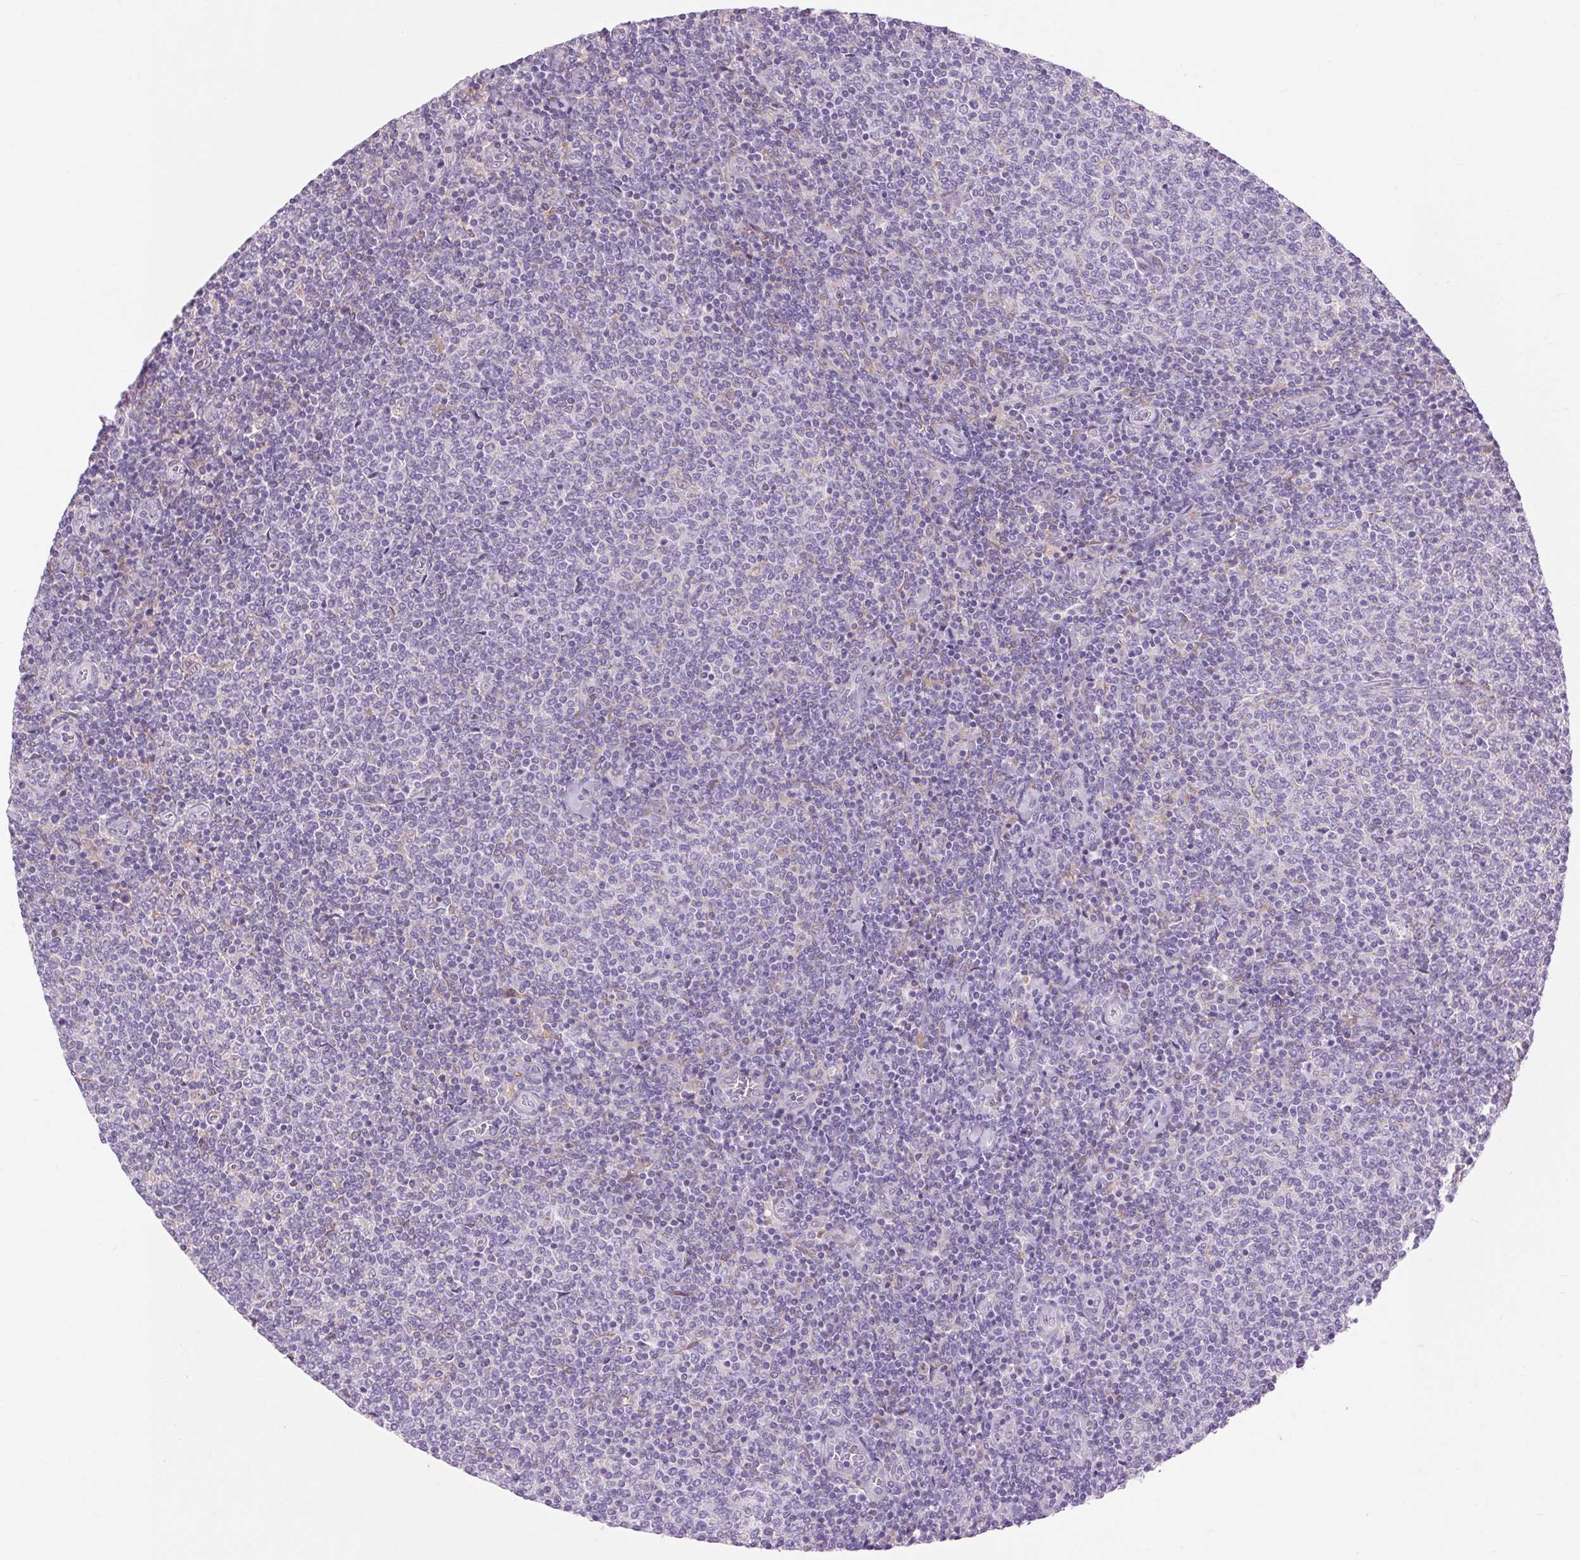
{"staining": {"intensity": "negative", "quantity": "none", "location": "none"}, "tissue": "lymphoma", "cell_type": "Tumor cells", "image_type": "cancer", "snomed": [{"axis": "morphology", "description": "Malignant lymphoma, non-Hodgkin's type, Low grade"}, {"axis": "topography", "description": "Lymph node"}], "caption": "Protein analysis of lymphoma demonstrates no significant staining in tumor cells.", "gene": "SOWAHC", "patient": {"sex": "male", "age": 52}}